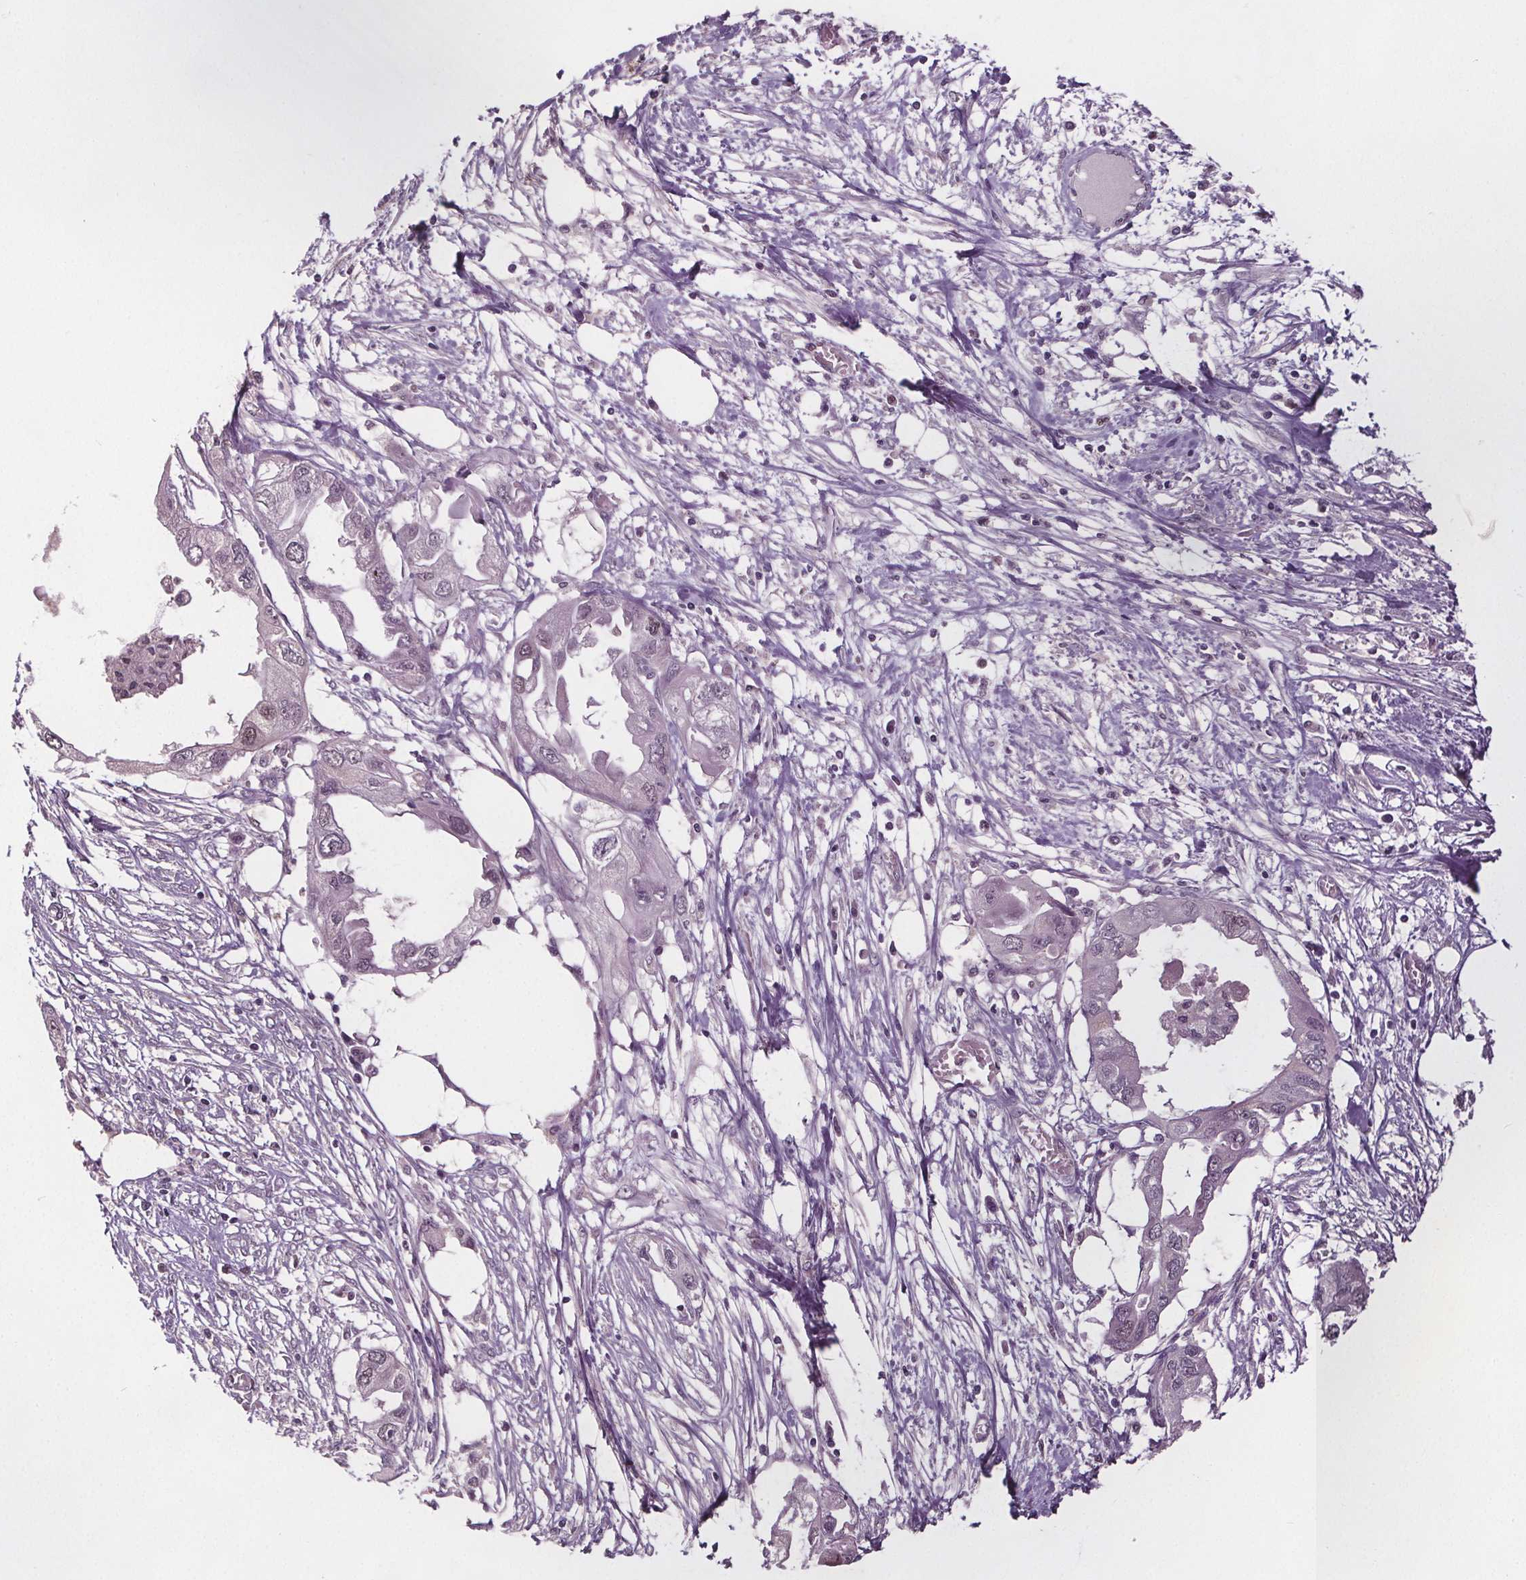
{"staining": {"intensity": "negative", "quantity": "none", "location": "none"}, "tissue": "endometrial cancer", "cell_type": "Tumor cells", "image_type": "cancer", "snomed": [{"axis": "morphology", "description": "Adenocarcinoma, NOS"}, {"axis": "morphology", "description": "Adenocarcinoma, metastatic, NOS"}, {"axis": "topography", "description": "Adipose tissue"}, {"axis": "topography", "description": "Endometrium"}], "caption": "A high-resolution micrograph shows immunohistochemistry staining of metastatic adenocarcinoma (endometrial), which reveals no significant positivity in tumor cells.", "gene": "CENPF", "patient": {"sex": "female", "age": 67}}